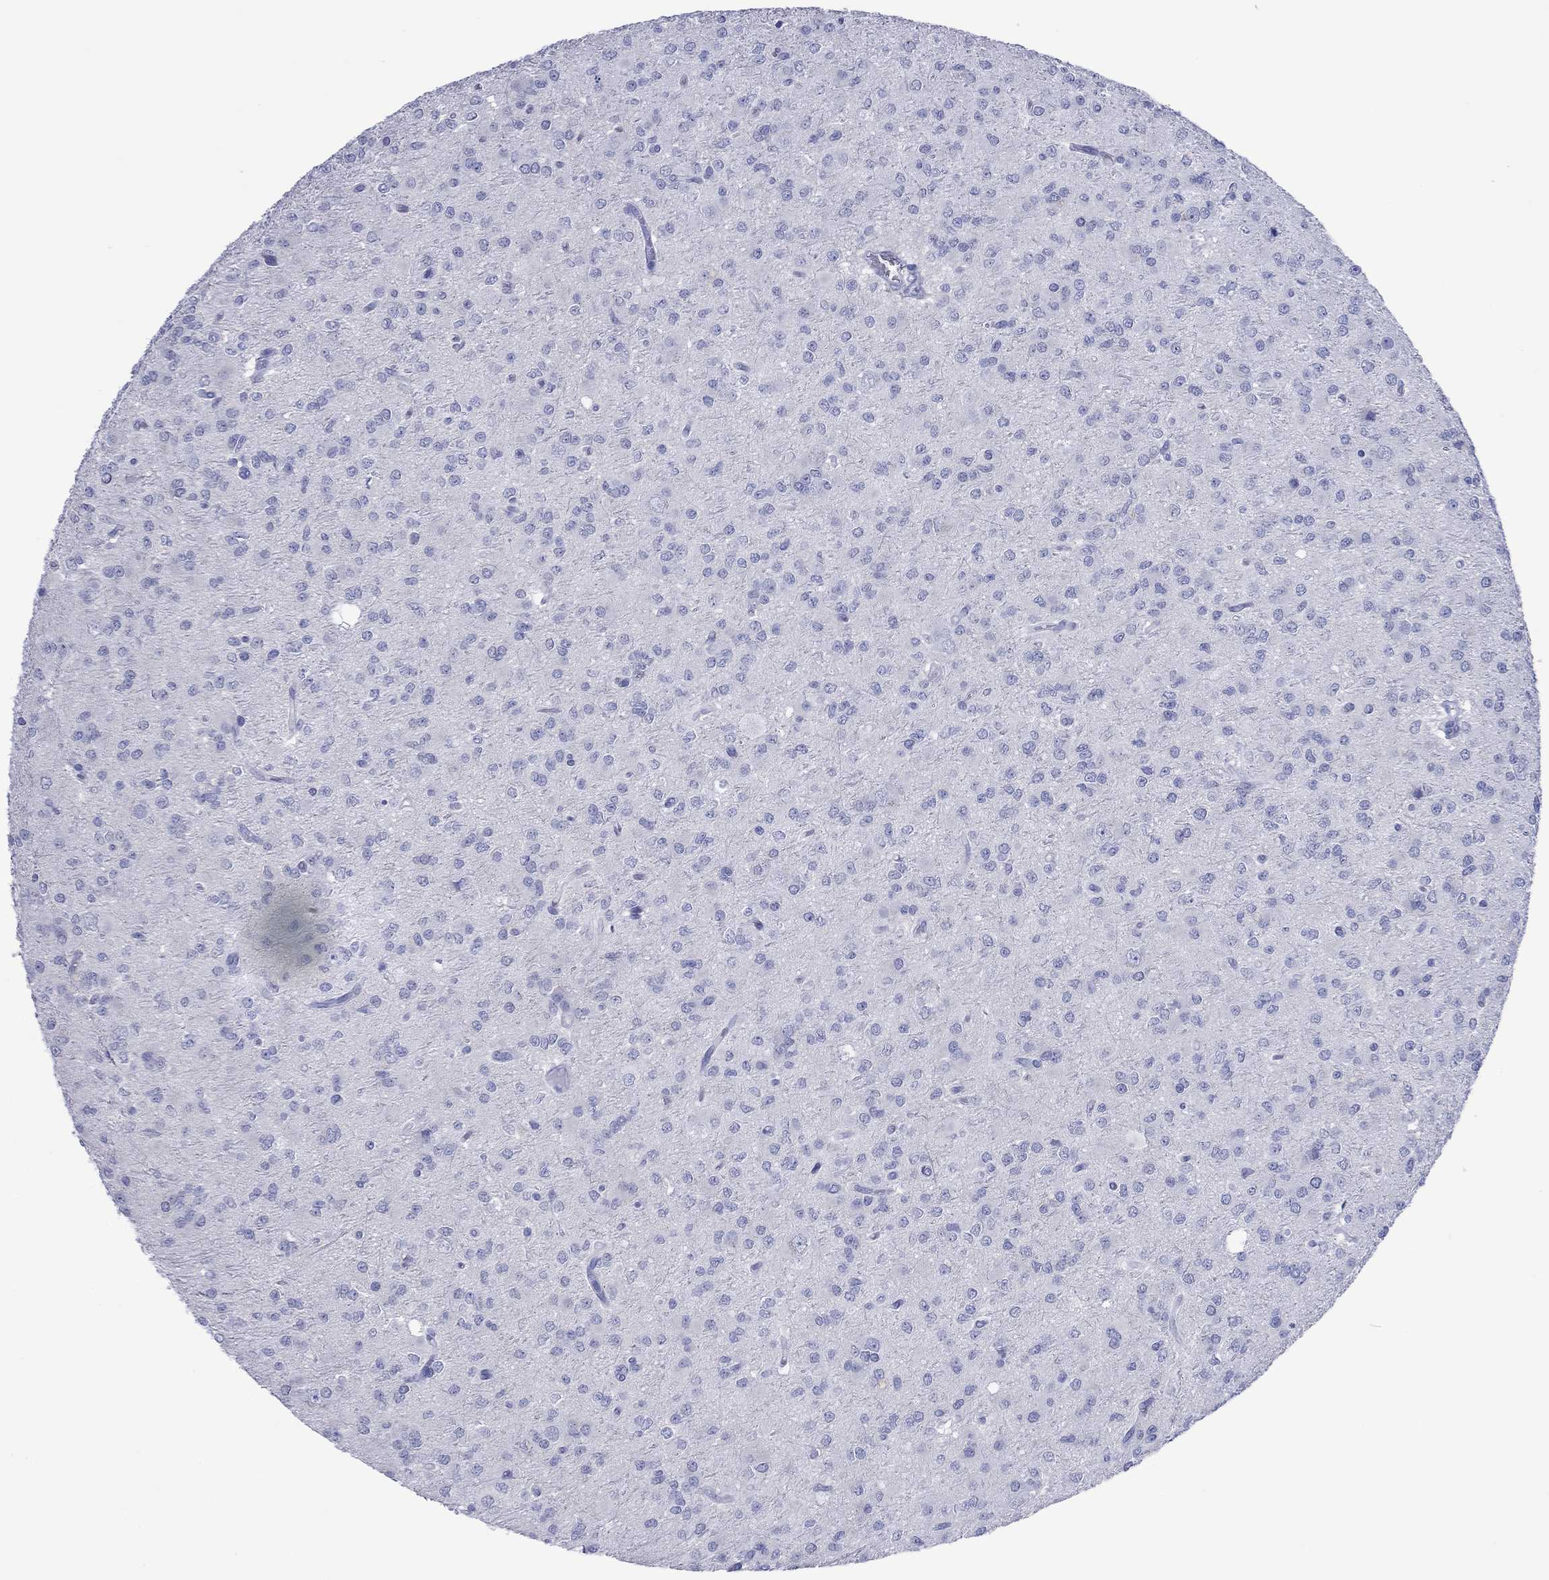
{"staining": {"intensity": "negative", "quantity": "none", "location": "none"}, "tissue": "glioma", "cell_type": "Tumor cells", "image_type": "cancer", "snomed": [{"axis": "morphology", "description": "Glioma, malignant, Low grade"}, {"axis": "topography", "description": "Brain"}], "caption": "This is an IHC histopathology image of glioma. There is no staining in tumor cells.", "gene": "MLANA", "patient": {"sex": "male", "age": 27}}